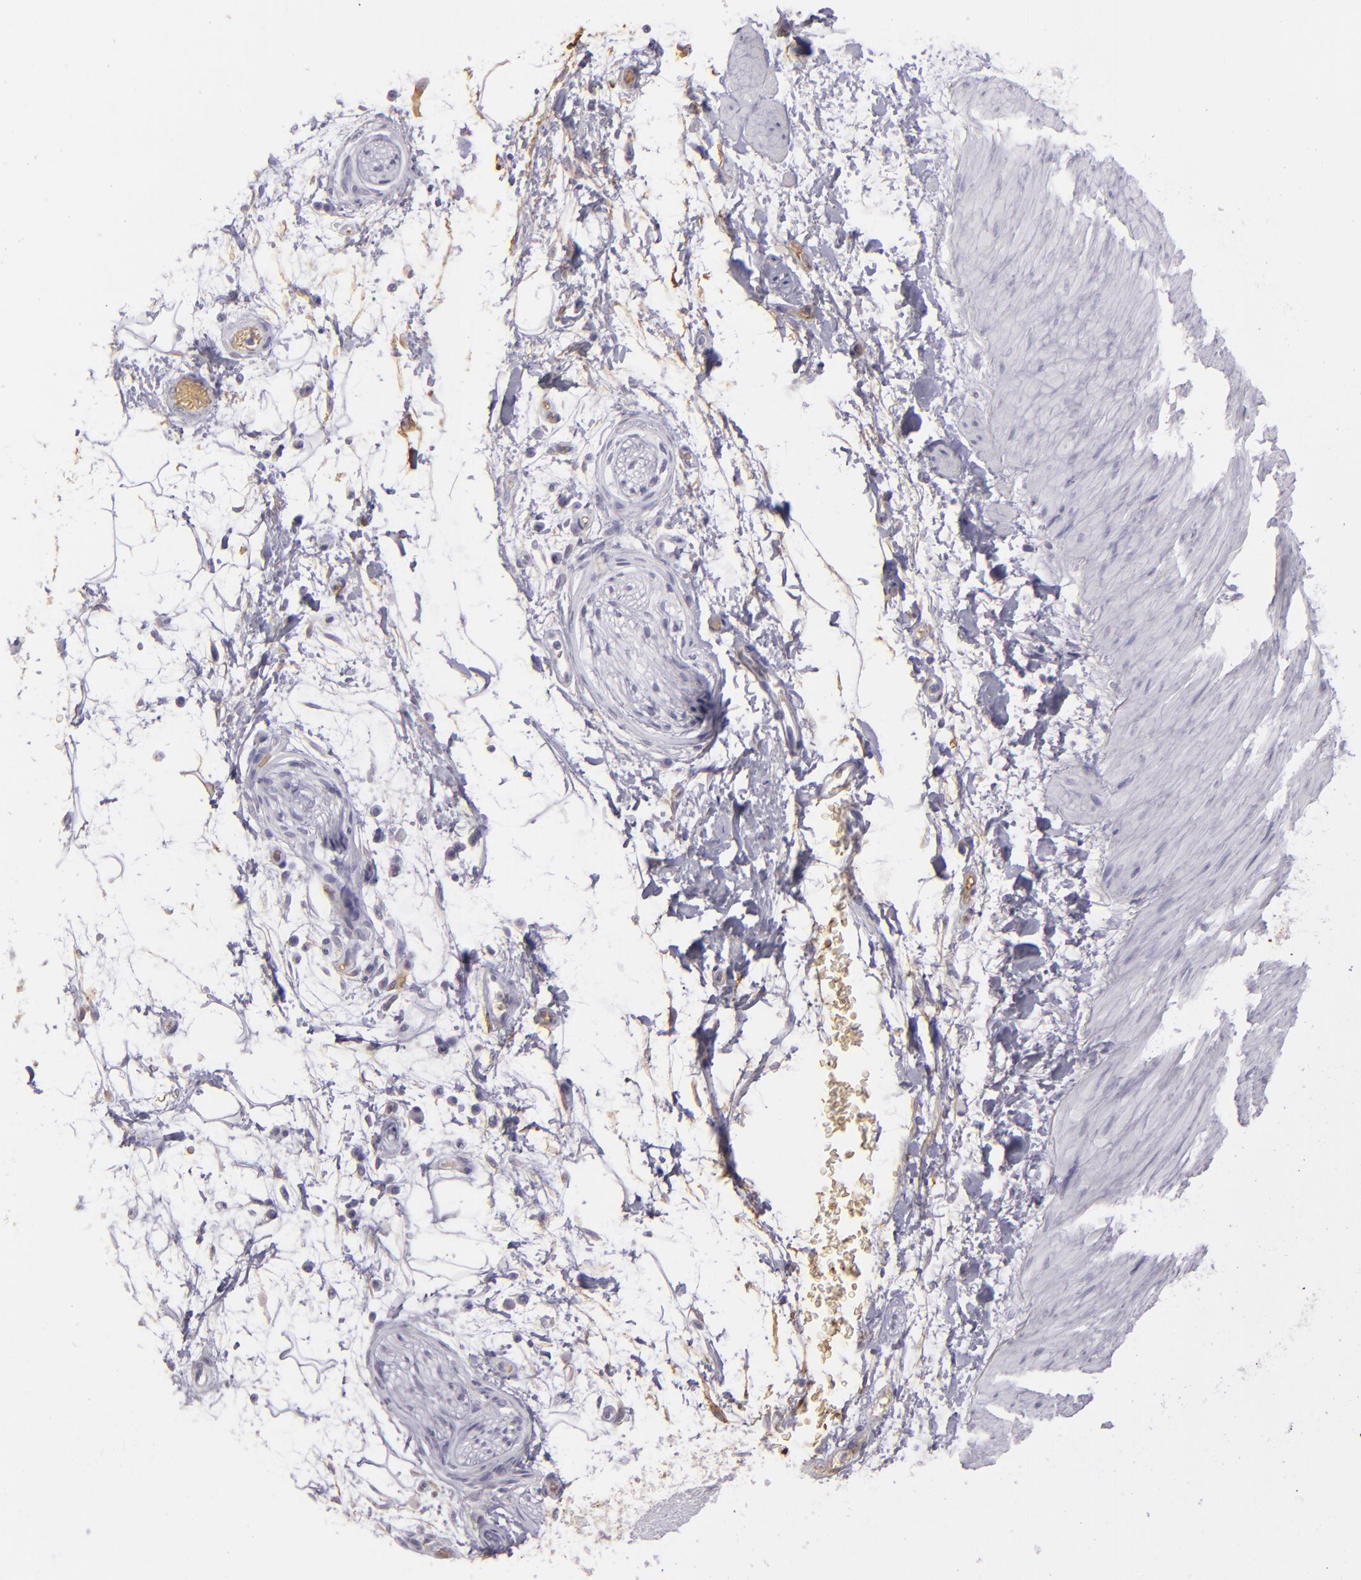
{"staining": {"intensity": "negative", "quantity": "none", "location": "none"}, "tissue": "adipose tissue", "cell_type": "Adipocytes", "image_type": "normal", "snomed": [{"axis": "morphology", "description": "Normal tissue, NOS"}, {"axis": "topography", "description": "Soft tissue"}], "caption": "Immunohistochemistry (IHC) of normal human adipose tissue exhibits no expression in adipocytes. (DAB (3,3'-diaminobenzidine) immunohistochemistry (IHC), high magnification).", "gene": "ACE", "patient": {"sex": "male", "age": 72}}